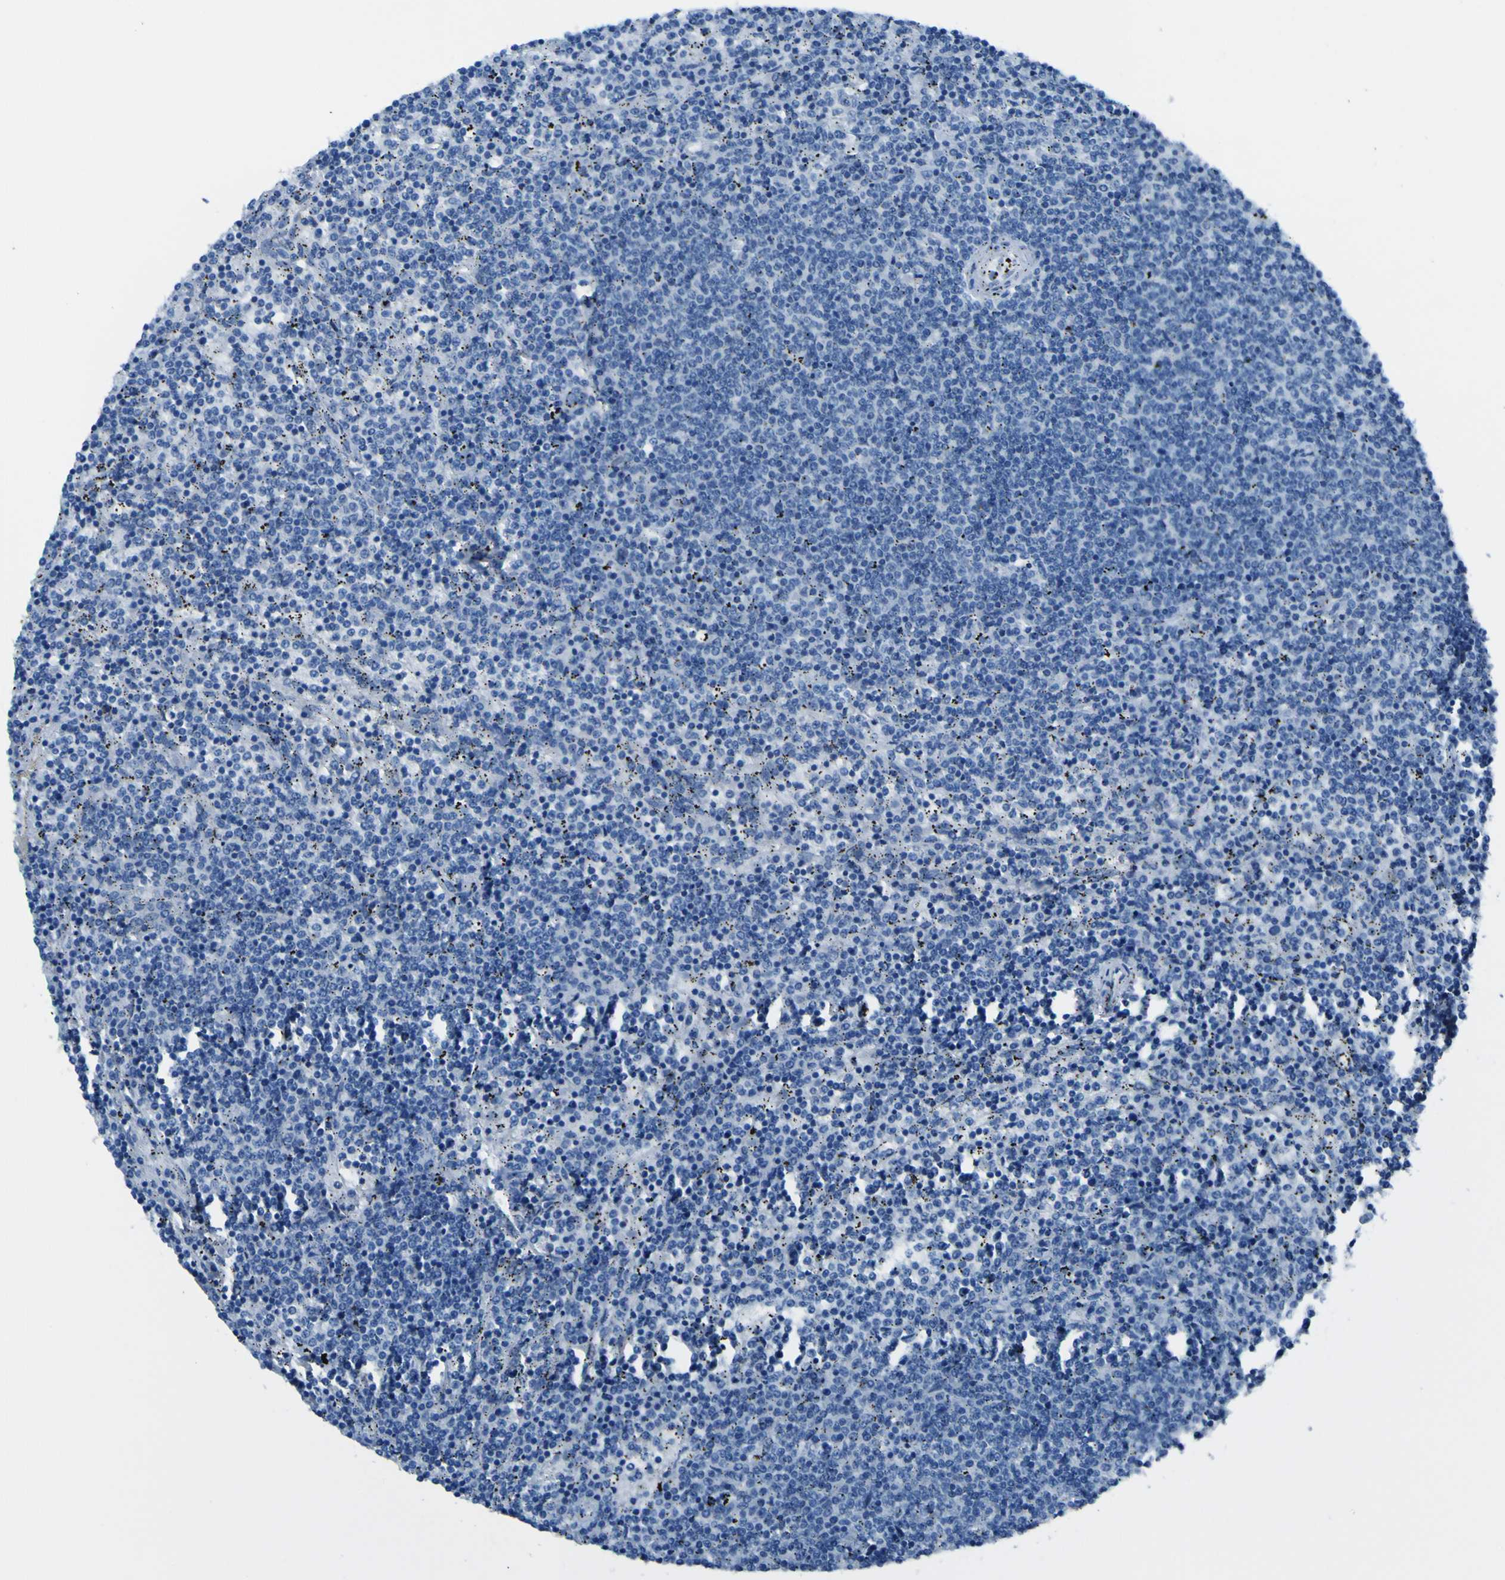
{"staining": {"intensity": "negative", "quantity": "none", "location": "none"}, "tissue": "lymphoma", "cell_type": "Tumor cells", "image_type": "cancer", "snomed": [{"axis": "morphology", "description": "Malignant lymphoma, non-Hodgkin's type, Low grade"}, {"axis": "topography", "description": "Spleen"}], "caption": "A photomicrograph of human lymphoma is negative for staining in tumor cells.", "gene": "PHKG1", "patient": {"sex": "female", "age": 50}}